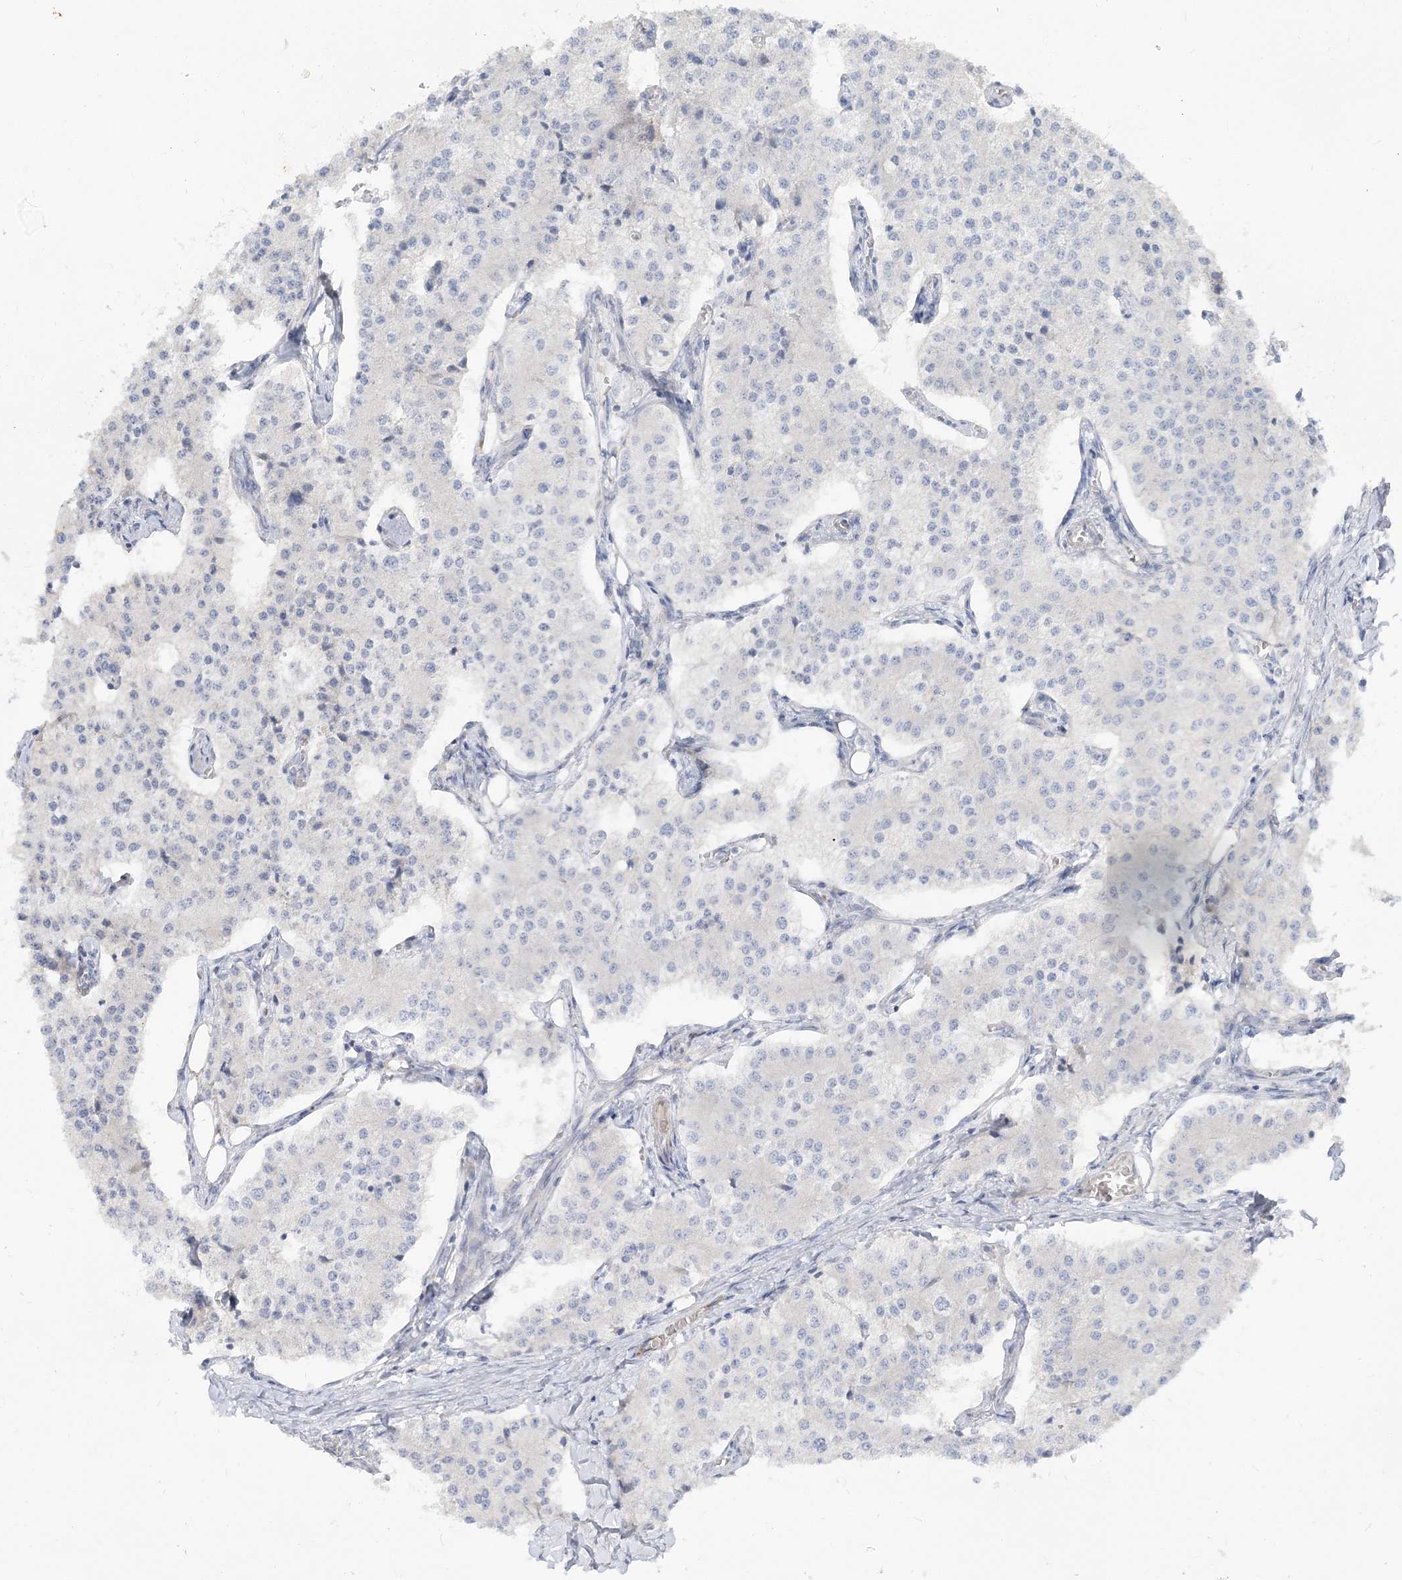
{"staining": {"intensity": "negative", "quantity": "none", "location": "none"}, "tissue": "carcinoid", "cell_type": "Tumor cells", "image_type": "cancer", "snomed": [{"axis": "morphology", "description": "Carcinoid, malignant, NOS"}, {"axis": "topography", "description": "Colon"}], "caption": "Immunohistochemistry (IHC) photomicrograph of malignant carcinoid stained for a protein (brown), which reveals no expression in tumor cells.", "gene": "GPAT2", "patient": {"sex": "female", "age": 52}}